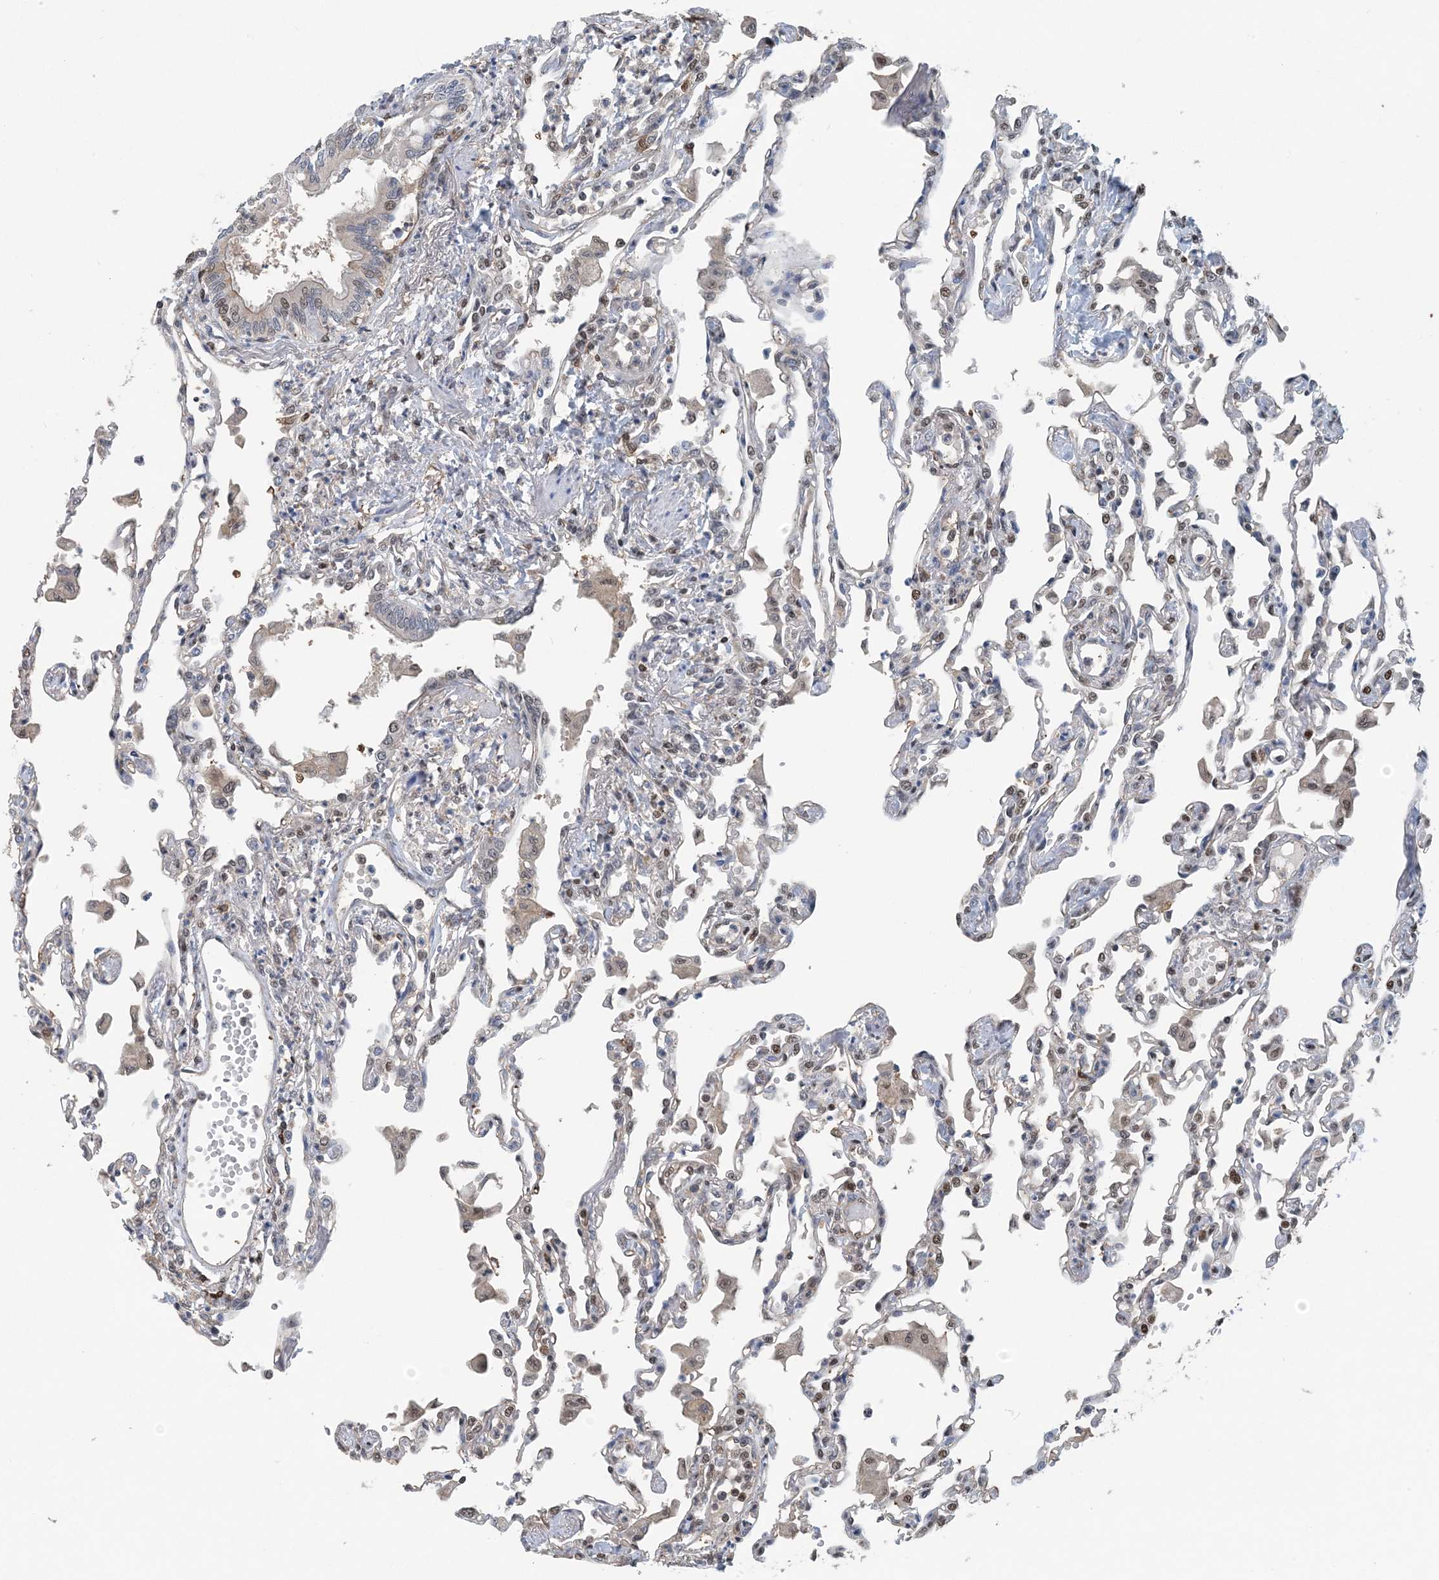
{"staining": {"intensity": "moderate", "quantity": "<25%", "location": "cytoplasmic/membranous,nuclear"}, "tissue": "lung", "cell_type": "Alveolar cells", "image_type": "normal", "snomed": [{"axis": "morphology", "description": "Normal tissue, NOS"}, {"axis": "topography", "description": "Bronchus"}, {"axis": "topography", "description": "Lung"}], "caption": "Protein analysis of normal lung reveals moderate cytoplasmic/membranous,nuclear positivity in approximately <25% of alveolar cells. (DAB (3,3'-diaminobenzidine) = brown stain, brightfield microscopy at high magnification).", "gene": "HIKESHI", "patient": {"sex": "female", "age": 49}}